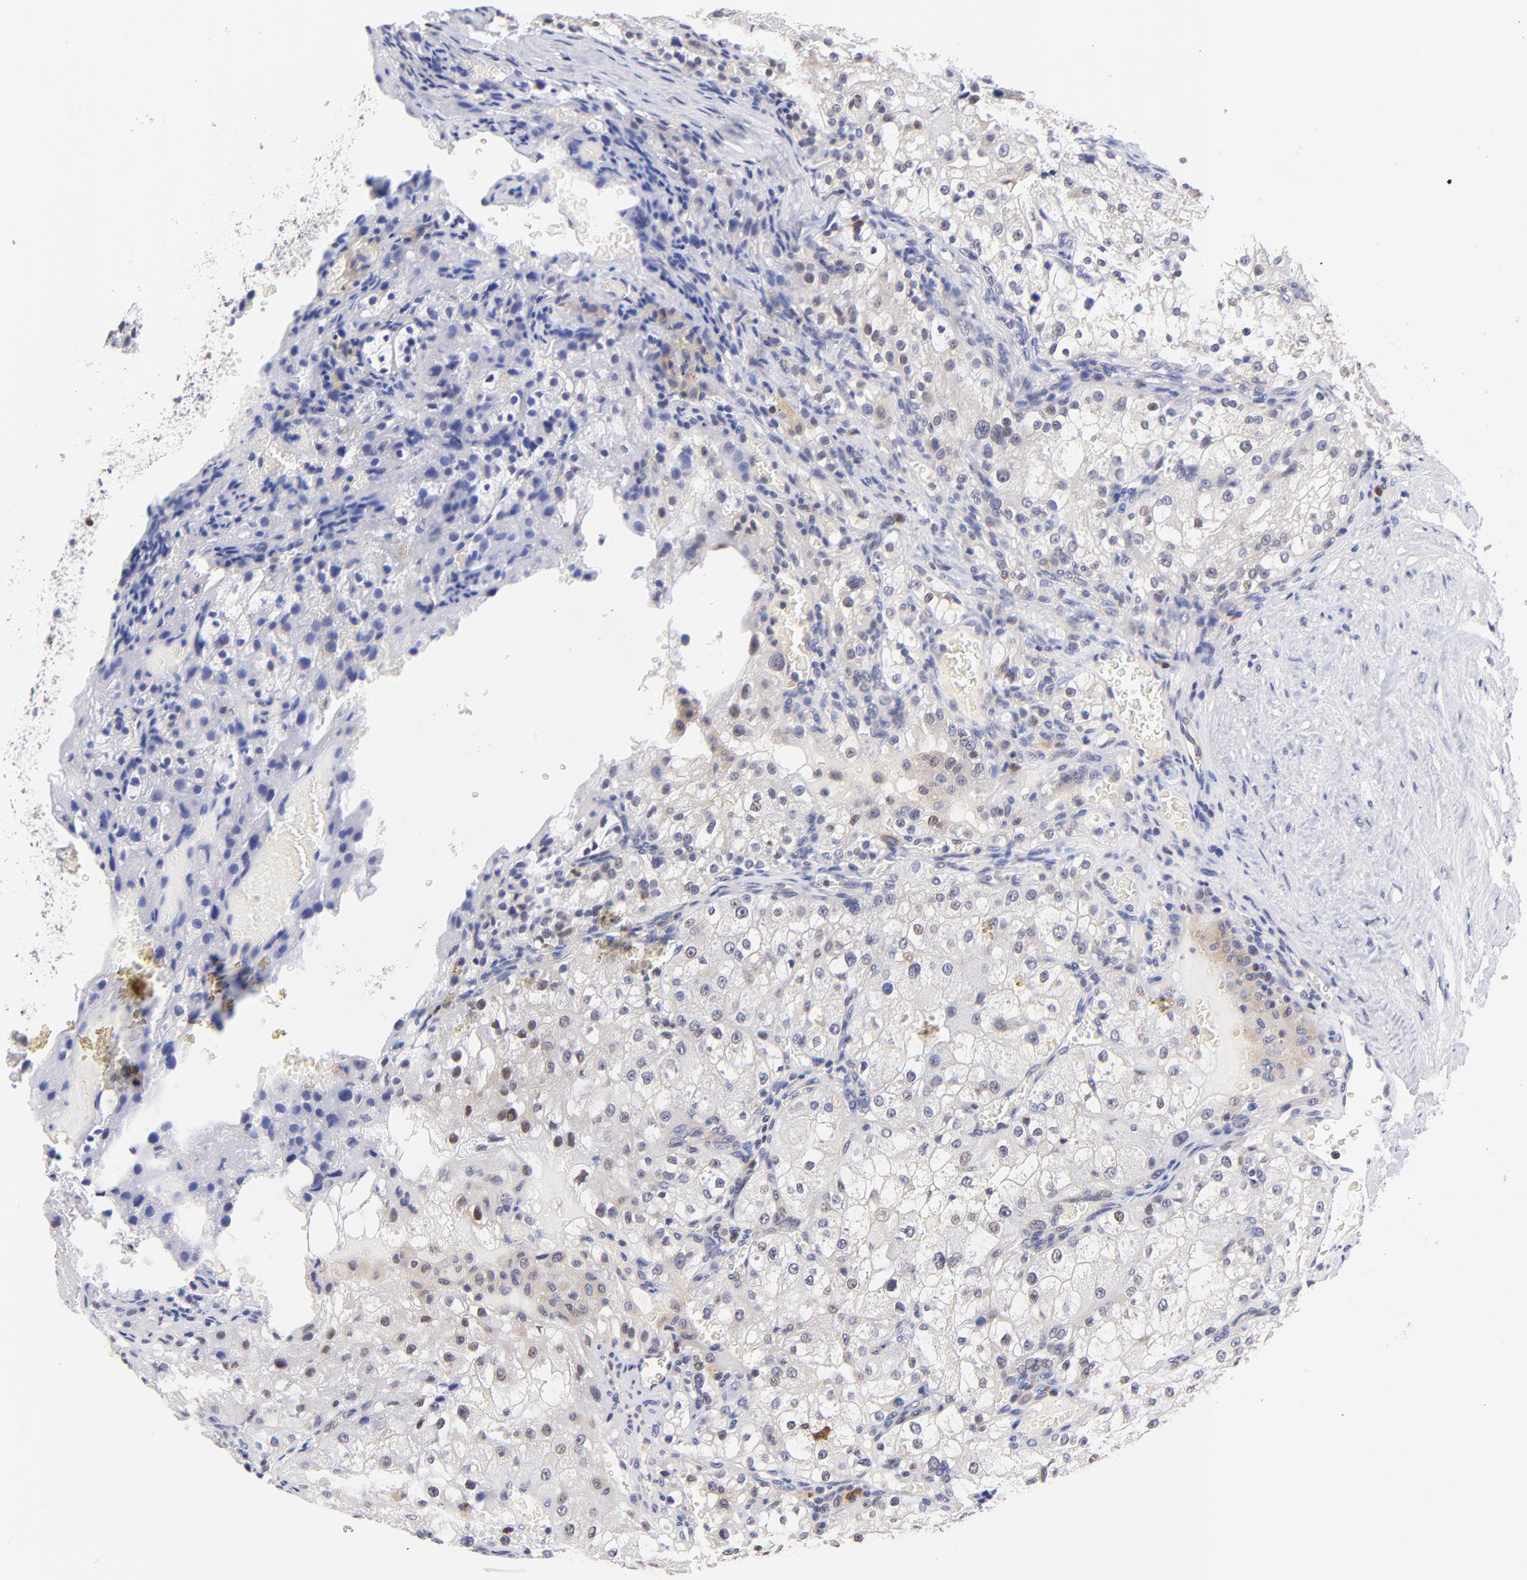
{"staining": {"intensity": "moderate", "quantity": "<25%", "location": "nuclear"}, "tissue": "renal cancer", "cell_type": "Tumor cells", "image_type": "cancer", "snomed": [{"axis": "morphology", "description": "Adenocarcinoma, NOS"}, {"axis": "topography", "description": "Kidney"}], "caption": "Renal adenocarcinoma stained with DAB (3,3'-diaminobenzidine) immunohistochemistry (IHC) displays low levels of moderate nuclear positivity in approximately <25% of tumor cells.", "gene": "ZNF155", "patient": {"sex": "female", "age": 74}}